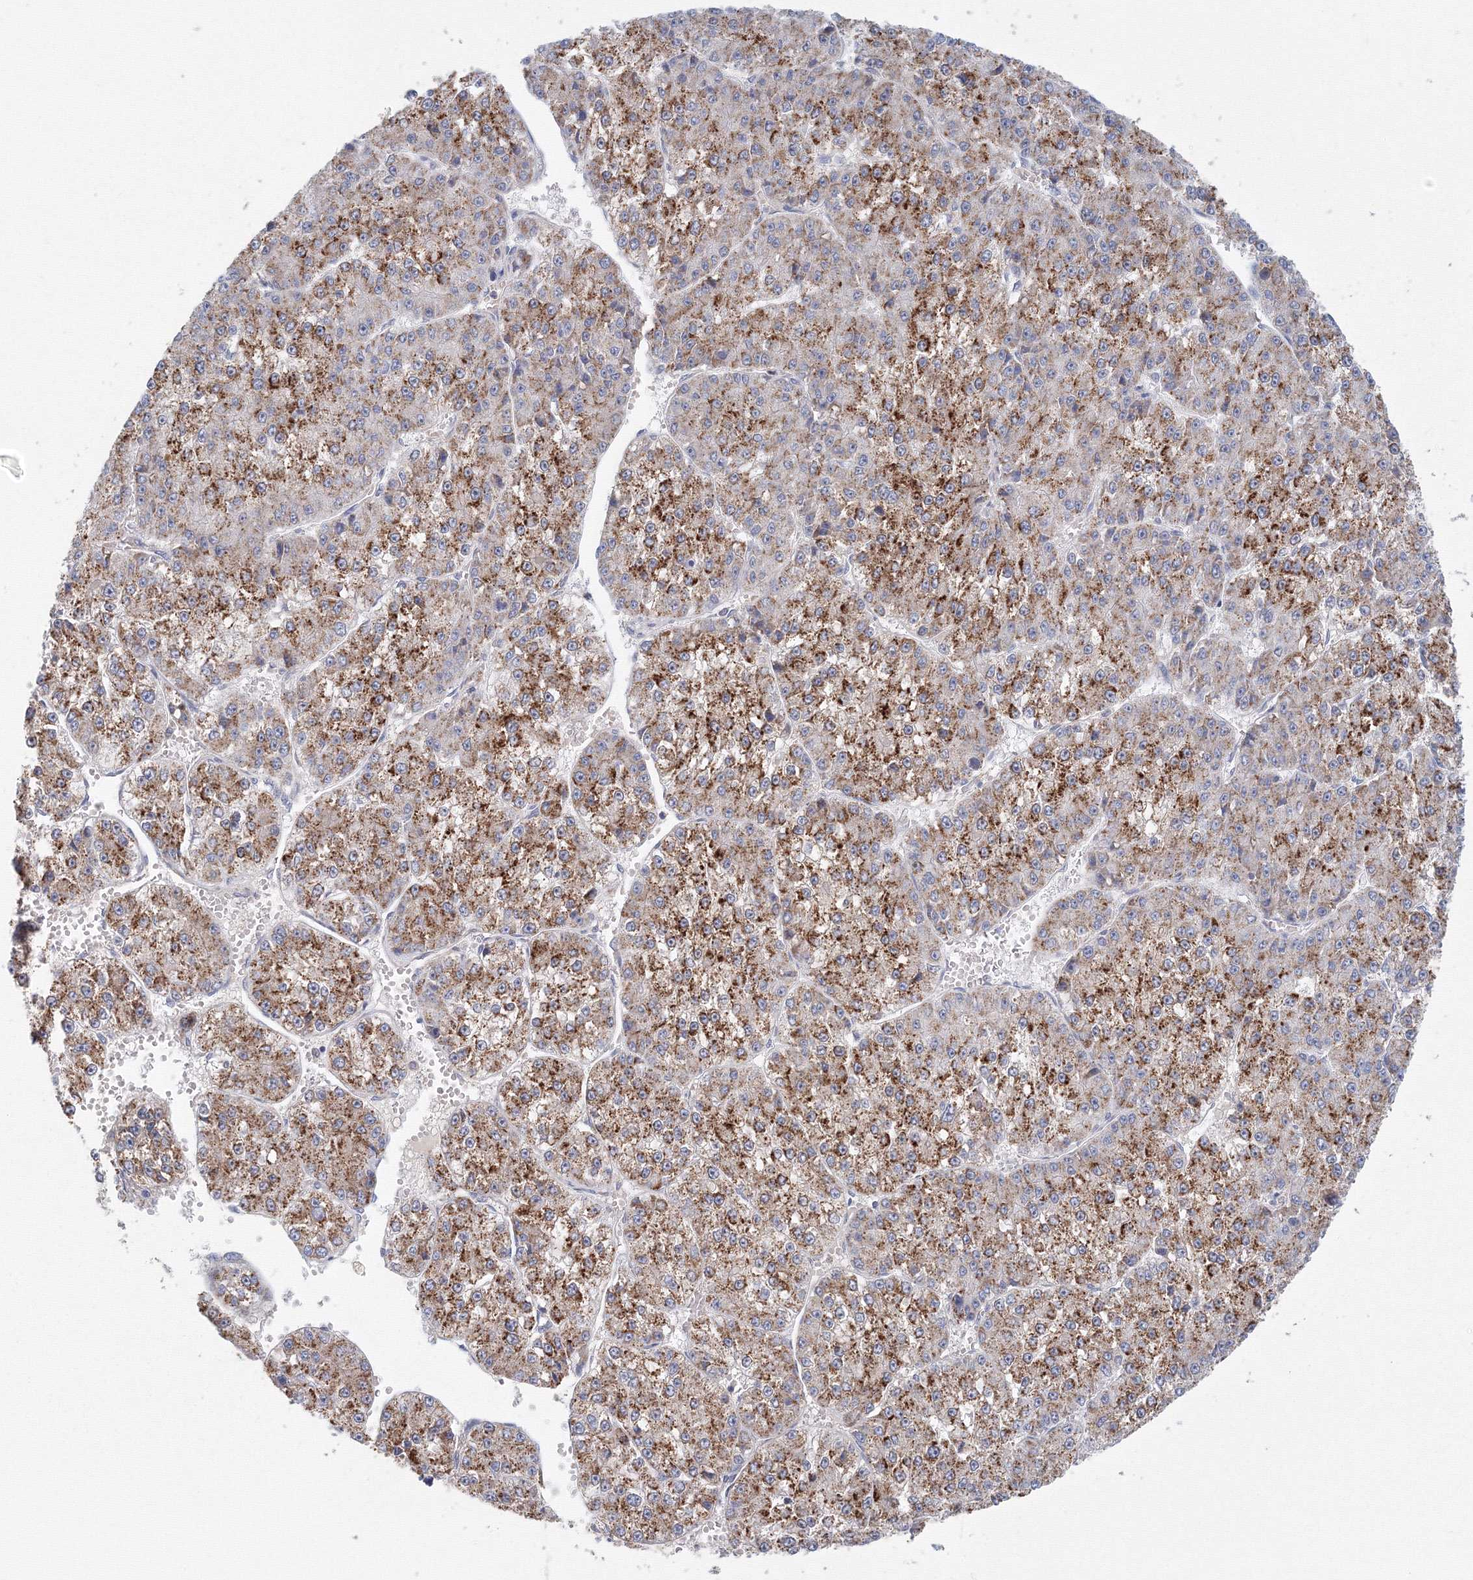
{"staining": {"intensity": "moderate", "quantity": ">75%", "location": "cytoplasmic/membranous"}, "tissue": "liver cancer", "cell_type": "Tumor cells", "image_type": "cancer", "snomed": [{"axis": "morphology", "description": "Carcinoma, Hepatocellular, NOS"}, {"axis": "topography", "description": "Liver"}], "caption": "Tumor cells demonstrate medium levels of moderate cytoplasmic/membranous staining in approximately >75% of cells in liver cancer (hepatocellular carcinoma).", "gene": "TACC2", "patient": {"sex": "female", "age": 73}}